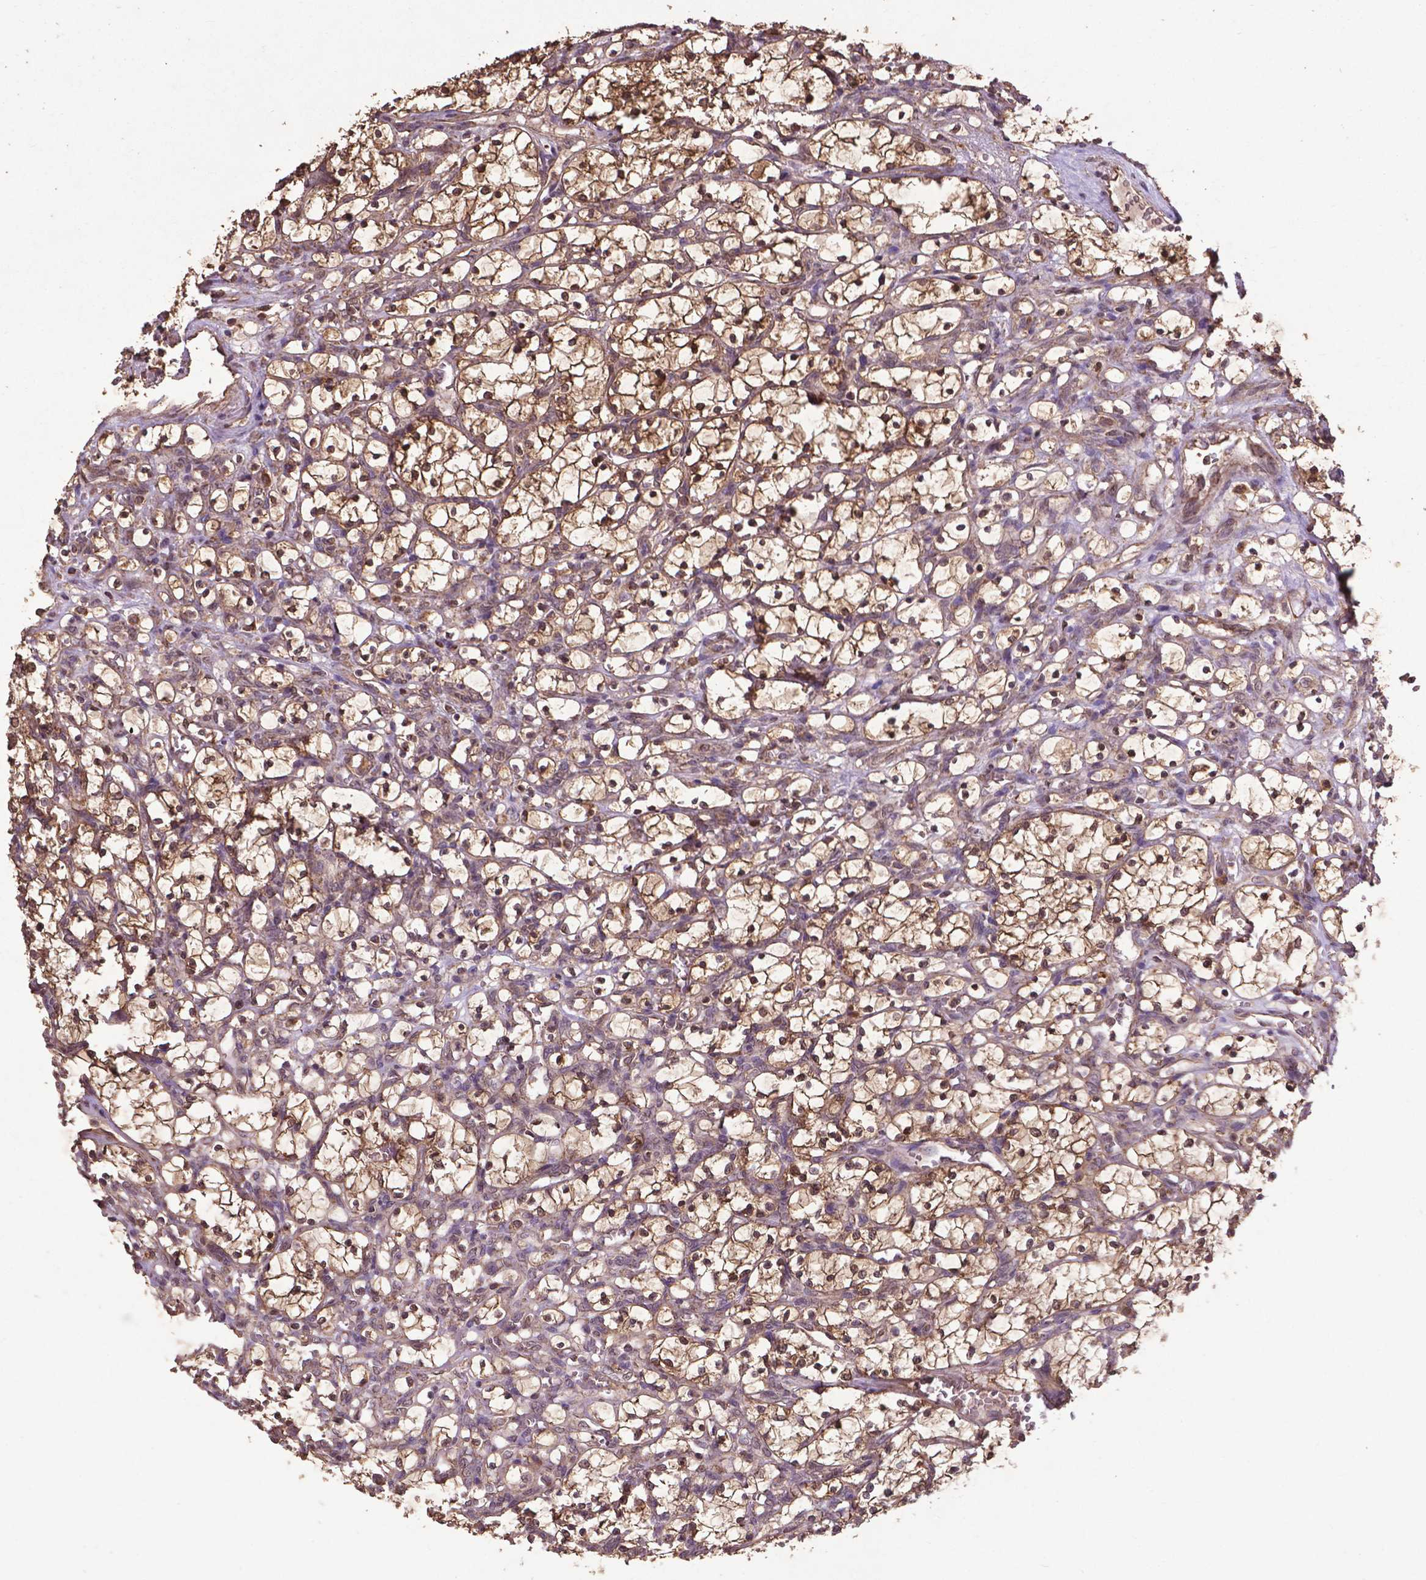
{"staining": {"intensity": "moderate", "quantity": ">75%", "location": "cytoplasmic/membranous,nuclear"}, "tissue": "renal cancer", "cell_type": "Tumor cells", "image_type": "cancer", "snomed": [{"axis": "morphology", "description": "Adenocarcinoma, NOS"}, {"axis": "topography", "description": "Kidney"}], "caption": "Immunohistochemical staining of human renal cancer (adenocarcinoma) shows medium levels of moderate cytoplasmic/membranous and nuclear protein staining in about >75% of tumor cells.", "gene": "DCAF1", "patient": {"sex": "female", "age": 69}}